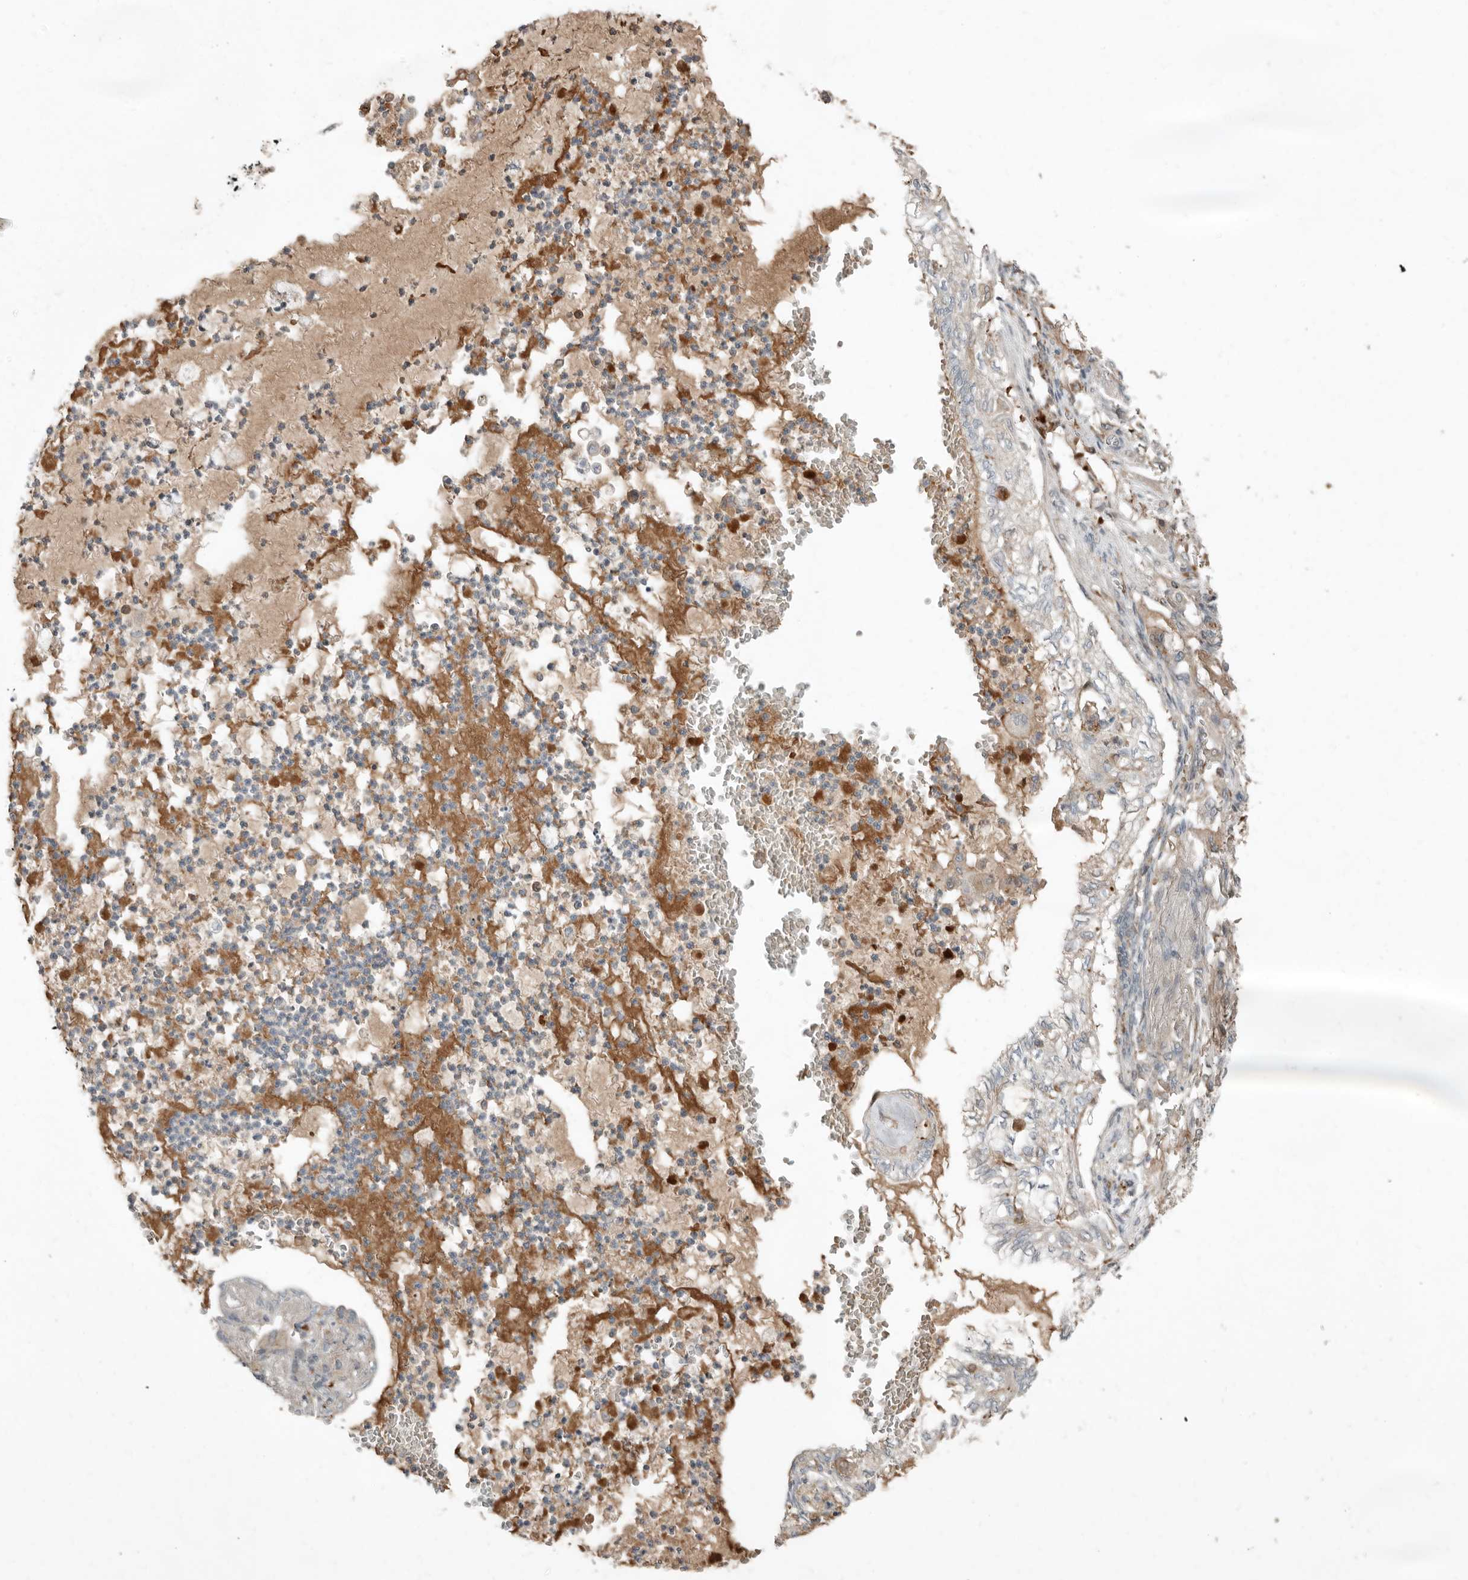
{"staining": {"intensity": "weak", "quantity": "<25%", "location": "cytoplasmic/membranous"}, "tissue": "lung cancer", "cell_type": "Tumor cells", "image_type": "cancer", "snomed": [{"axis": "morphology", "description": "Adenocarcinoma, NOS"}, {"axis": "topography", "description": "Lung"}], "caption": "Immunohistochemical staining of human lung adenocarcinoma shows no significant positivity in tumor cells. (Brightfield microscopy of DAB (3,3'-diaminobenzidine) immunohistochemistry at high magnification).", "gene": "KLHL38", "patient": {"sex": "female", "age": 70}}